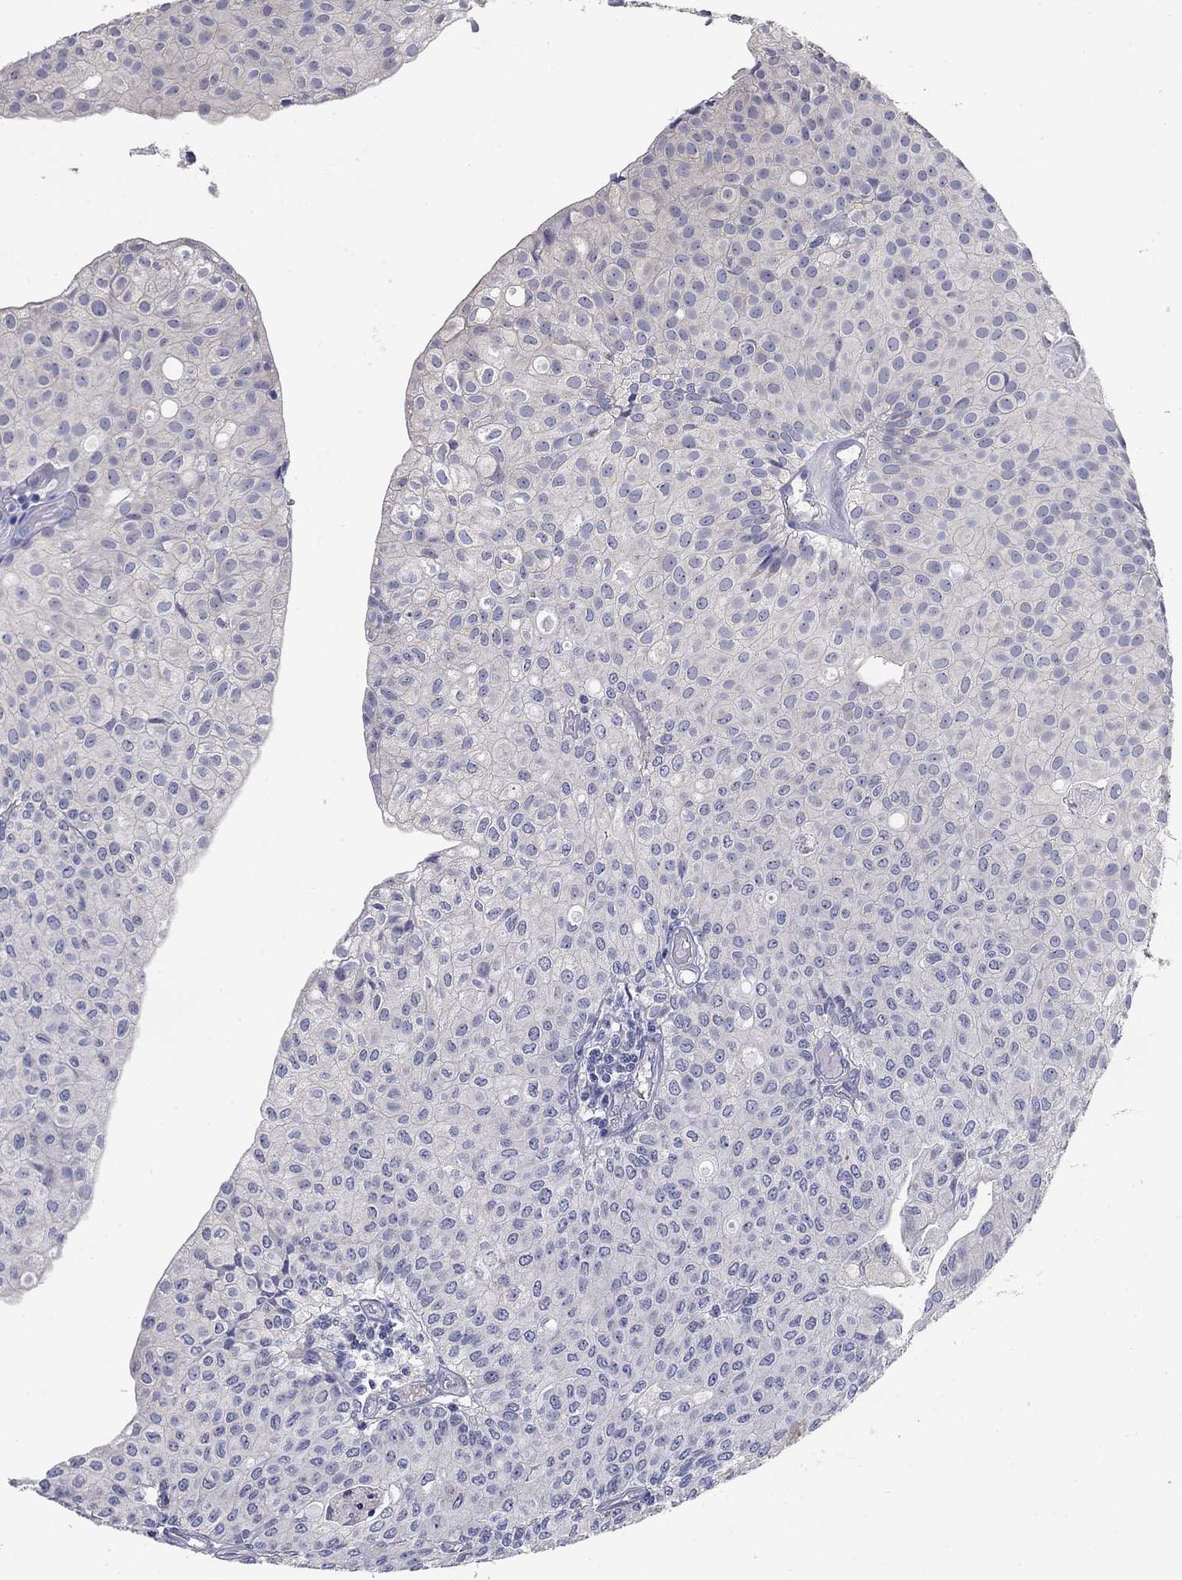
{"staining": {"intensity": "negative", "quantity": "none", "location": "none"}, "tissue": "urothelial cancer", "cell_type": "Tumor cells", "image_type": "cancer", "snomed": [{"axis": "morphology", "description": "Urothelial carcinoma, Low grade"}, {"axis": "topography", "description": "Urinary bladder"}], "caption": "High magnification brightfield microscopy of urothelial cancer stained with DAB (brown) and counterstained with hematoxylin (blue): tumor cells show no significant expression.", "gene": "GRK7", "patient": {"sex": "male", "age": 89}}